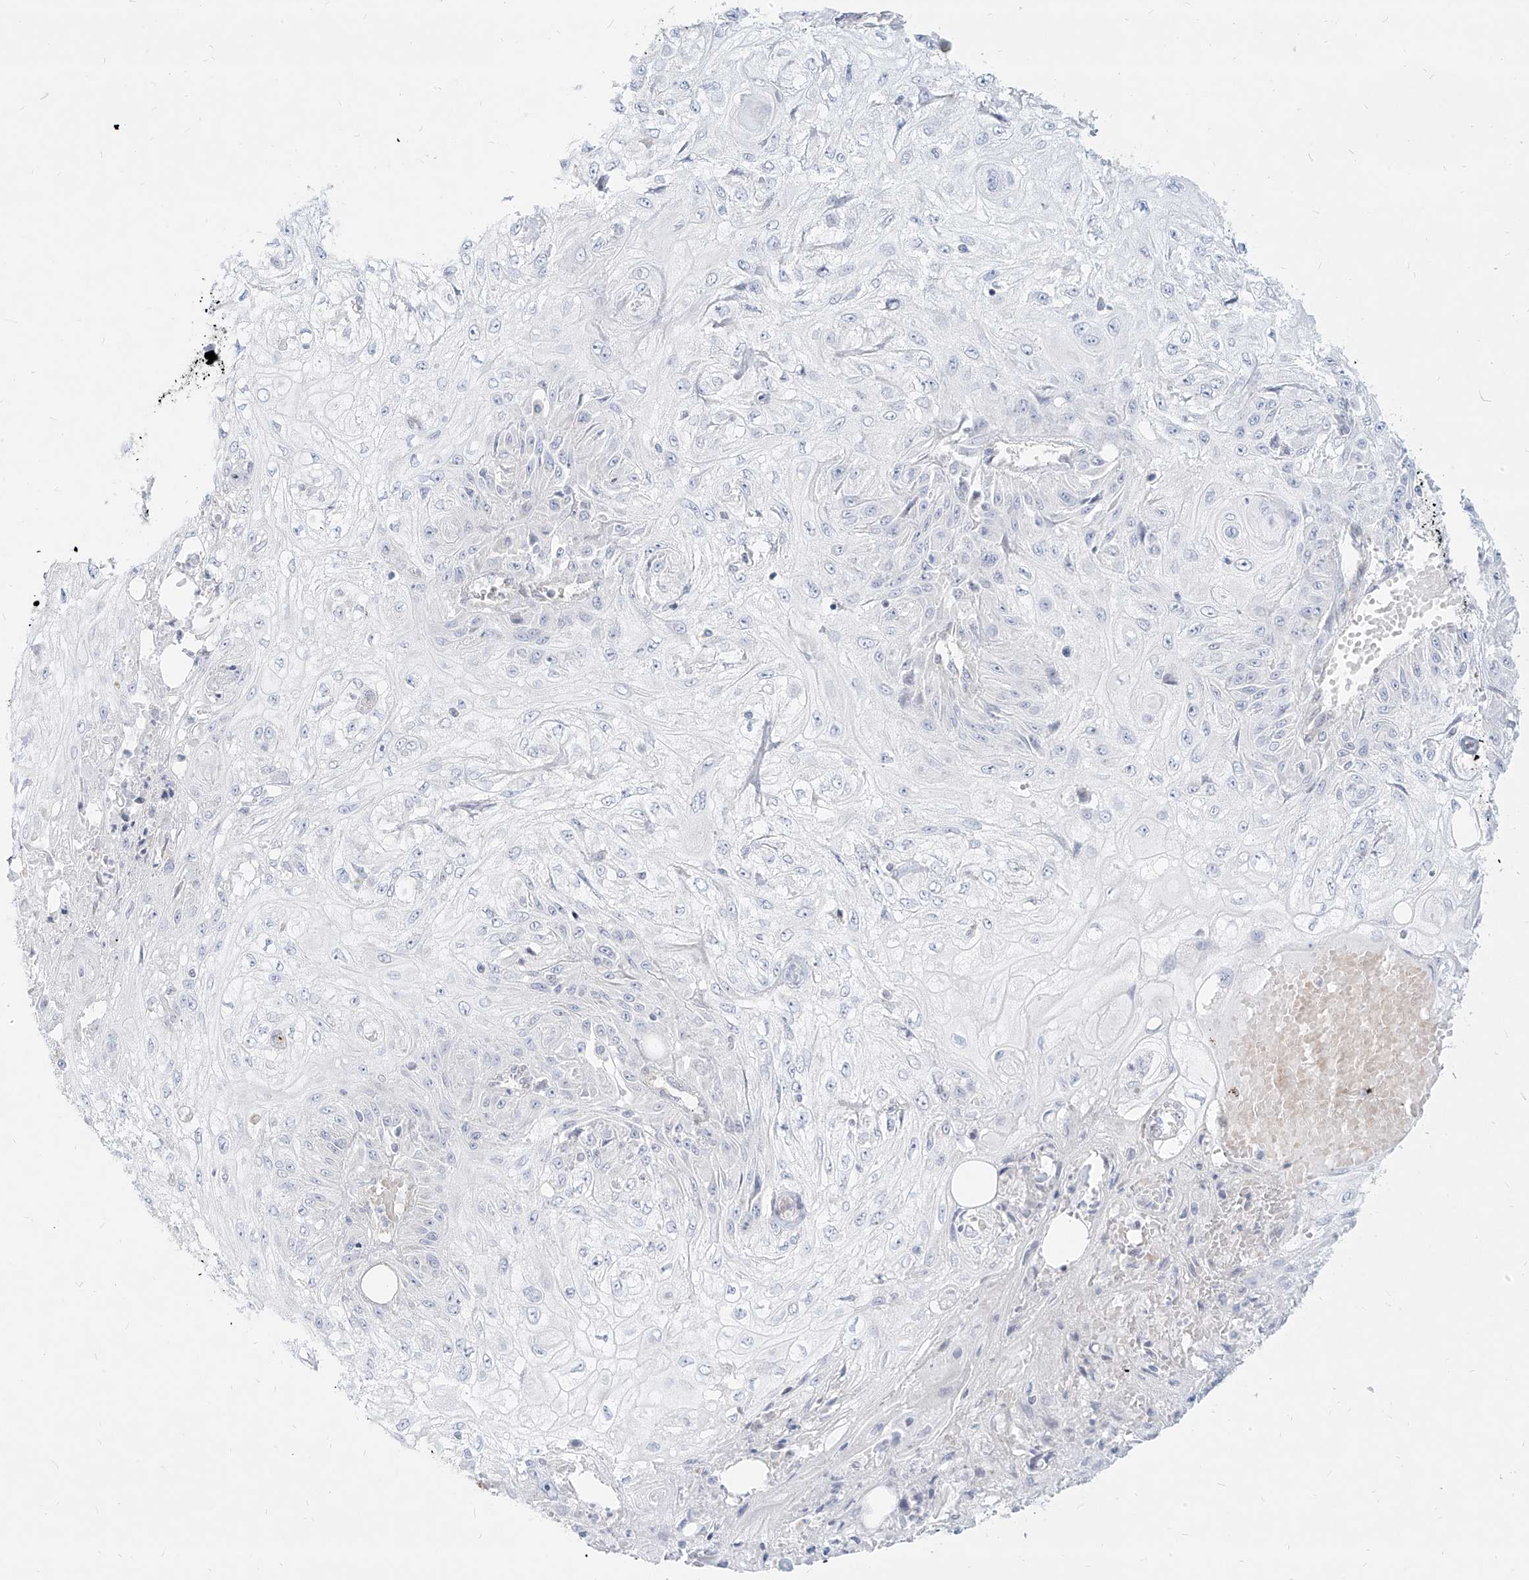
{"staining": {"intensity": "negative", "quantity": "none", "location": "none"}, "tissue": "skin cancer", "cell_type": "Tumor cells", "image_type": "cancer", "snomed": [{"axis": "morphology", "description": "Squamous cell carcinoma, NOS"}, {"axis": "morphology", "description": "Squamous cell carcinoma, metastatic, NOS"}, {"axis": "topography", "description": "Skin"}, {"axis": "topography", "description": "Lymph node"}], "caption": "DAB (3,3'-diaminobenzidine) immunohistochemical staining of human skin cancer (metastatic squamous cell carcinoma) reveals no significant staining in tumor cells.", "gene": "ITPKB", "patient": {"sex": "male", "age": 75}}